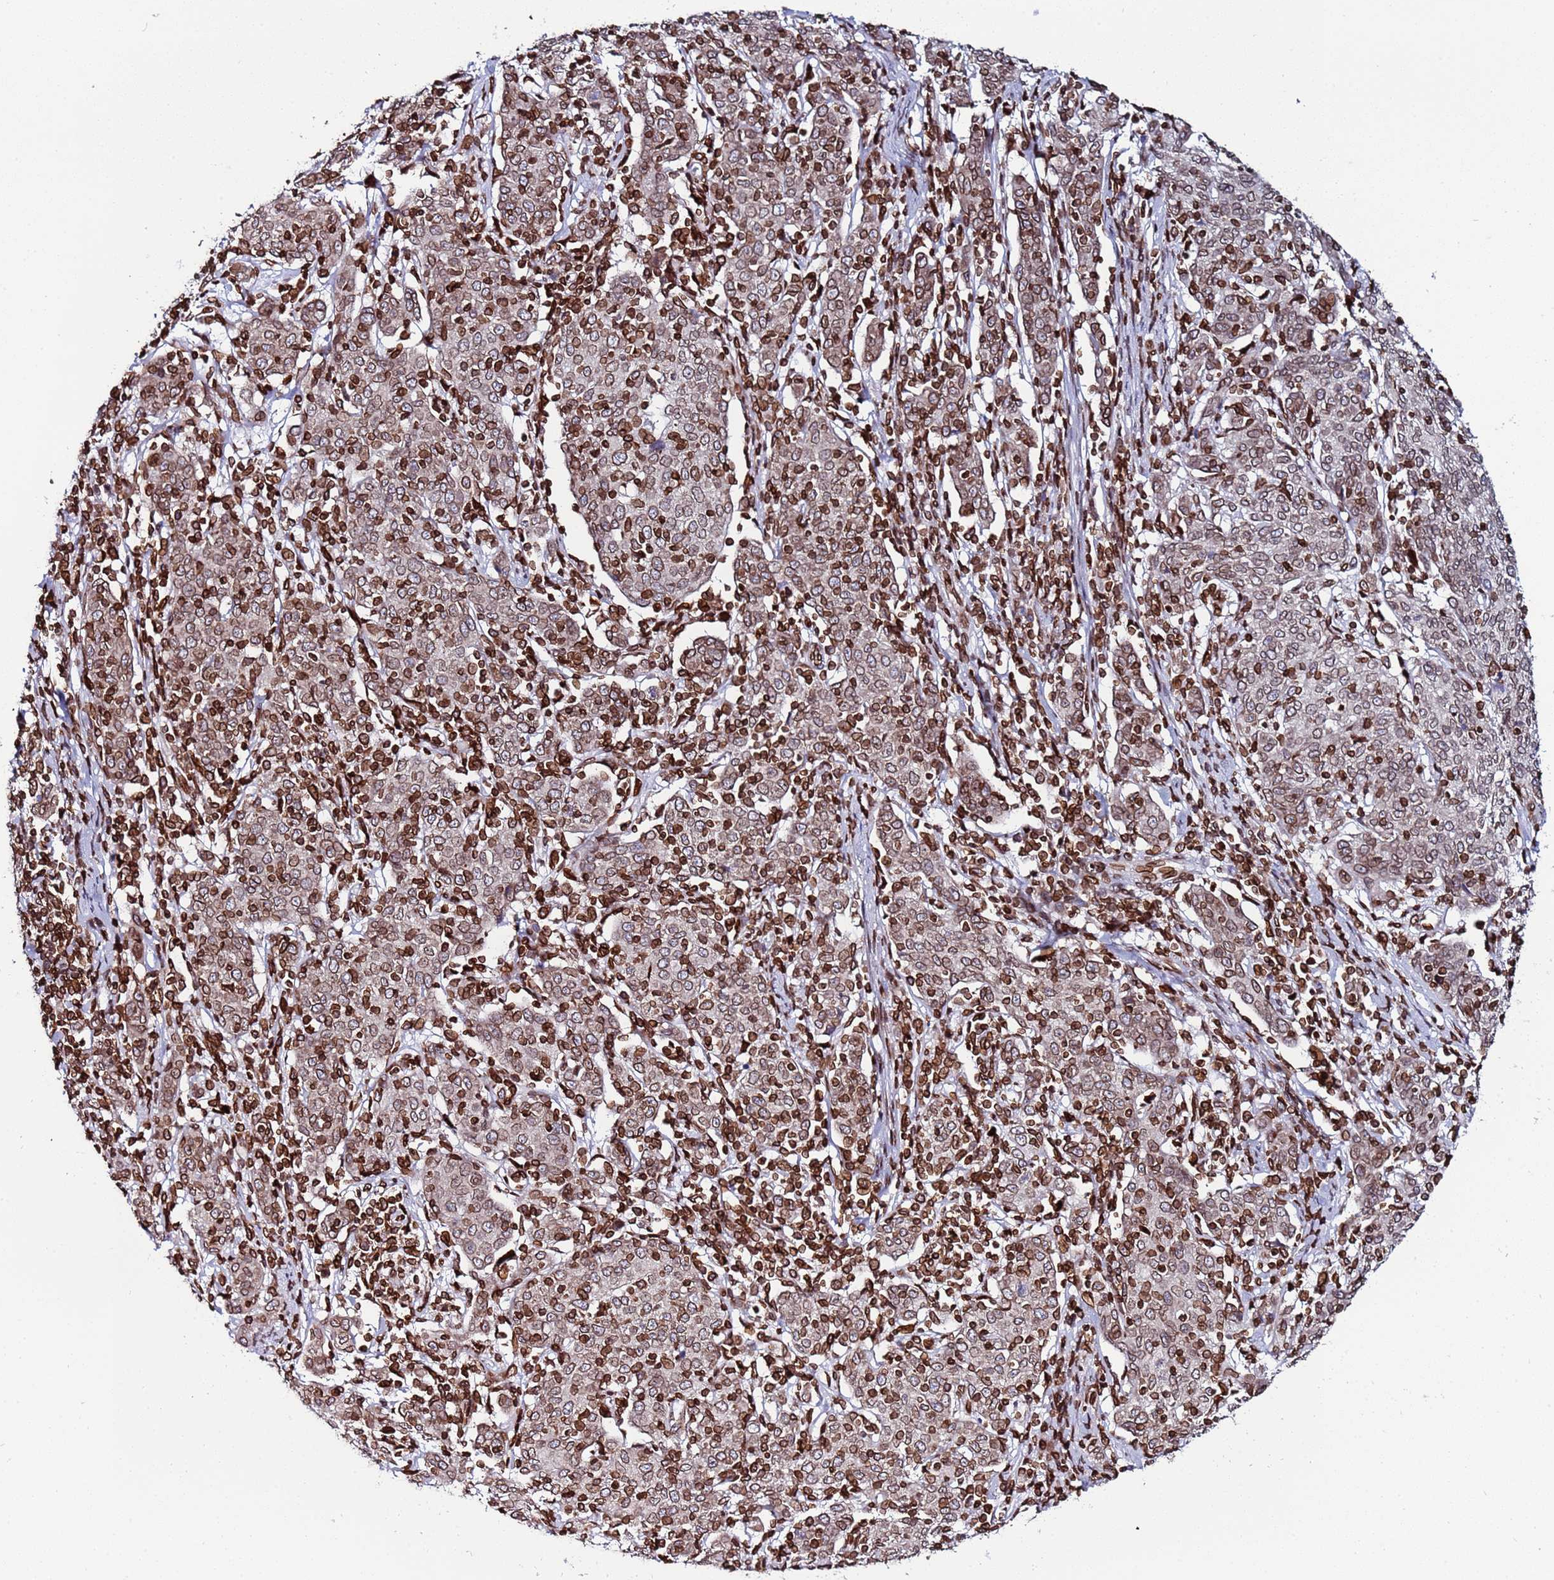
{"staining": {"intensity": "weak", "quantity": ">75%", "location": "cytoplasmic/membranous,nuclear"}, "tissue": "cervical cancer", "cell_type": "Tumor cells", "image_type": "cancer", "snomed": [{"axis": "morphology", "description": "Squamous cell carcinoma, NOS"}, {"axis": "topography", "description": "Cervix"}], "caption": "Immunohistochemical staining of cervical squamous cell carcinoma shows low levels of weak cytoplasmic/membranous and nuclear protein positivity in approximately >75% of tumor cells.", "gene": "TOR1AIP1", "patient": {"sex": "female", "age": 67}}